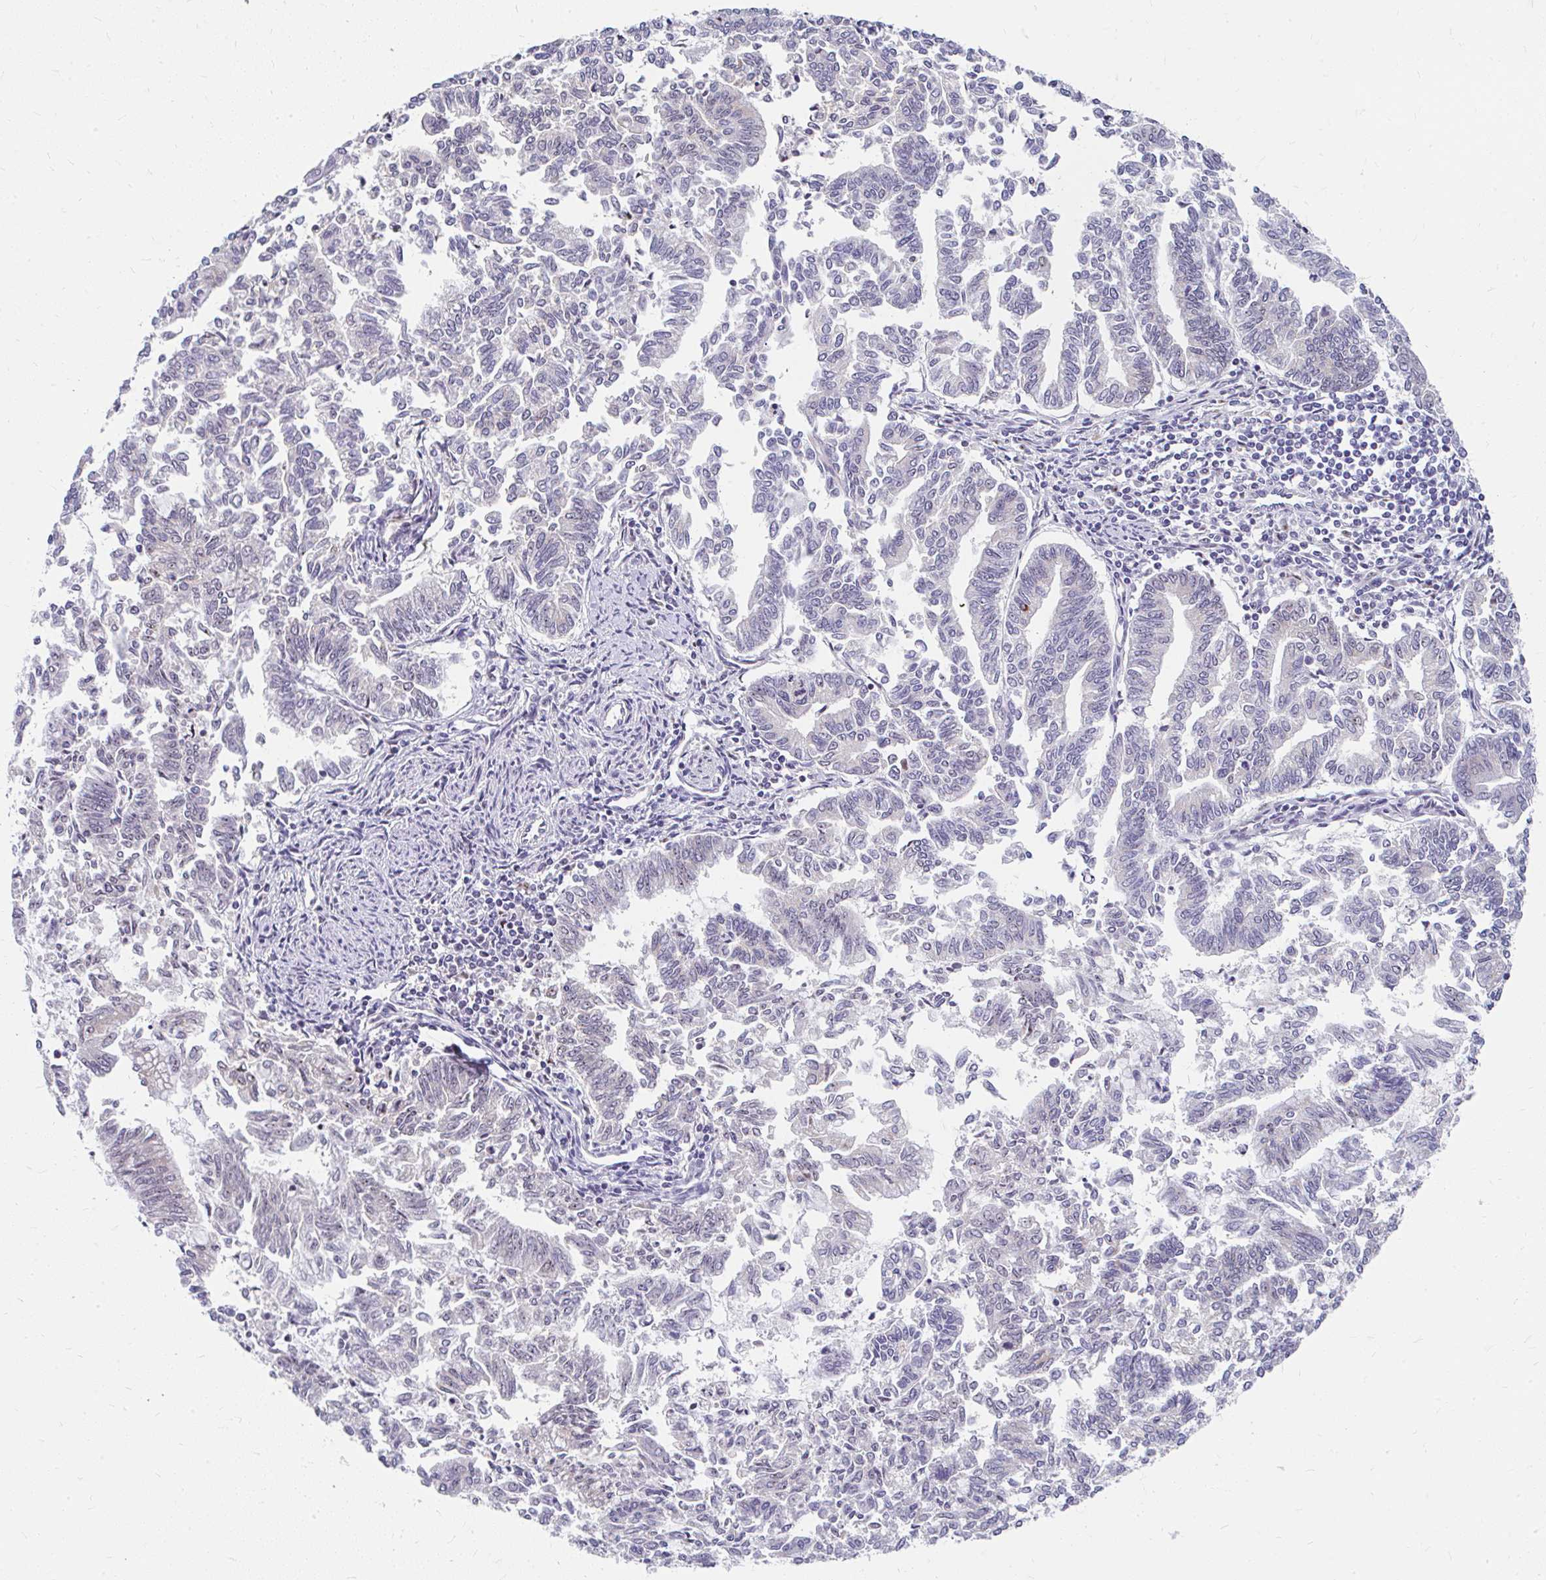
{"staining": {"intensity": "negative", "quantity": "none", "location": "none"}, "tissue": "endometrial cancer", "cell_type": "Tumor cells", "image_type": "cancer", "snomed": [{"axis": "morphology", "description": "Adenocarcinoma, NOS"}, {"axis": "topography", "description": "Endometrium"}], "caption": "An image of human endometrial cancer (adenocarcinoma) is negative for staining in tumor cells.", "gene": "GTF2H1", "patient": {"sex": "female", "age": 79}}